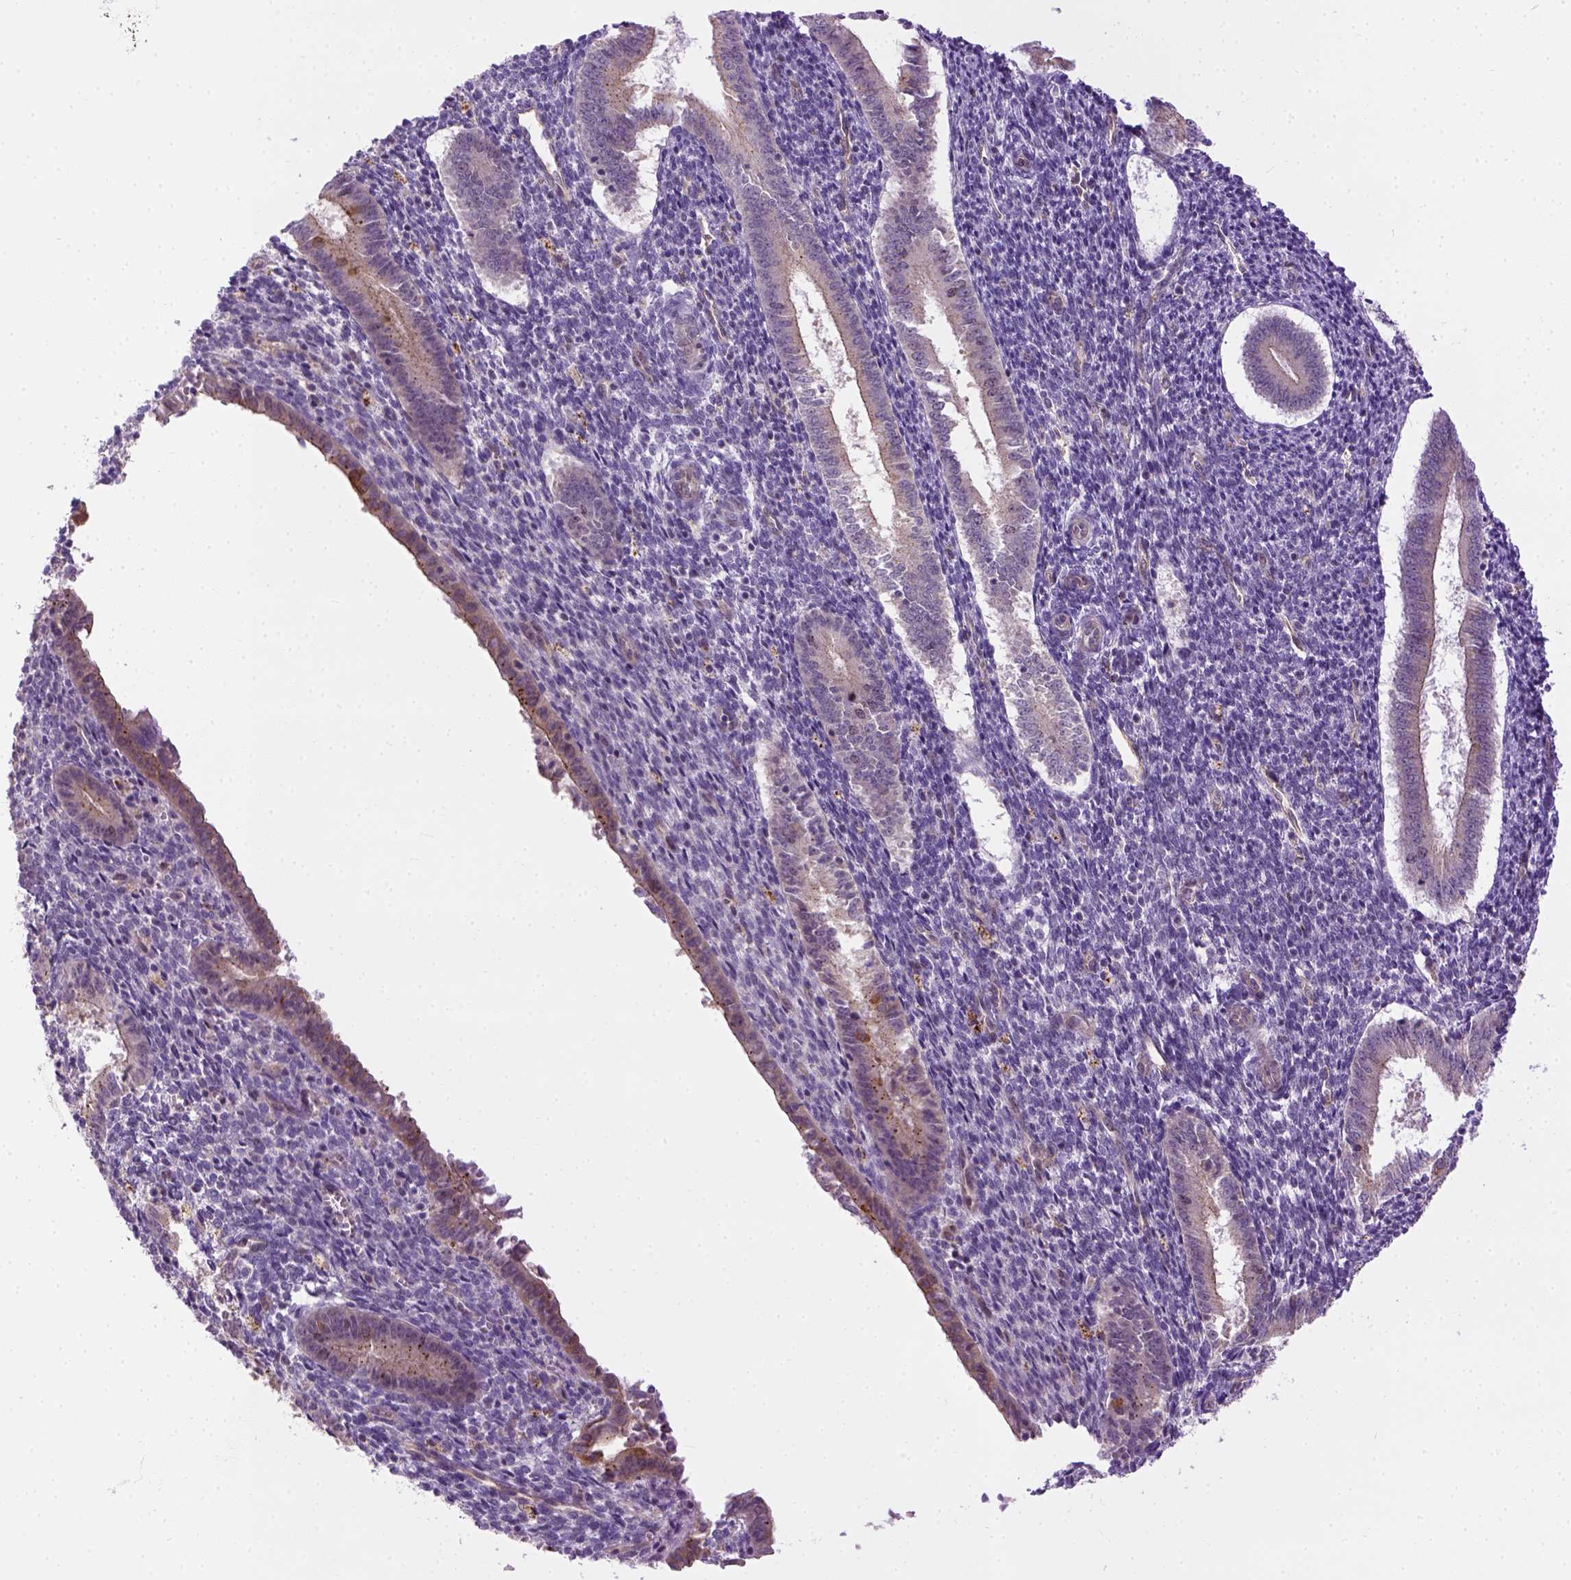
{"staining": {"intensity": "negative", "quantity": "none", "location": "none"}, "tissue": "endometrium", "cell_type": "Cells in endometrial stroma", "image_type": "normal", "snomed": [{"axis": "morphology", "description": "Normal tissue, NOS"}, {"axis": "topography", "description": "Endometrium"}], "caption": "Cells in endometrial stroma are negative for brown protein staining in benign endometrium. The staining is performed using DAB brown chromogen with nuclei counter-stained in using hematoxylin.", "gene": "KAZN", "patient": {"sex": "female", "age": 25}}